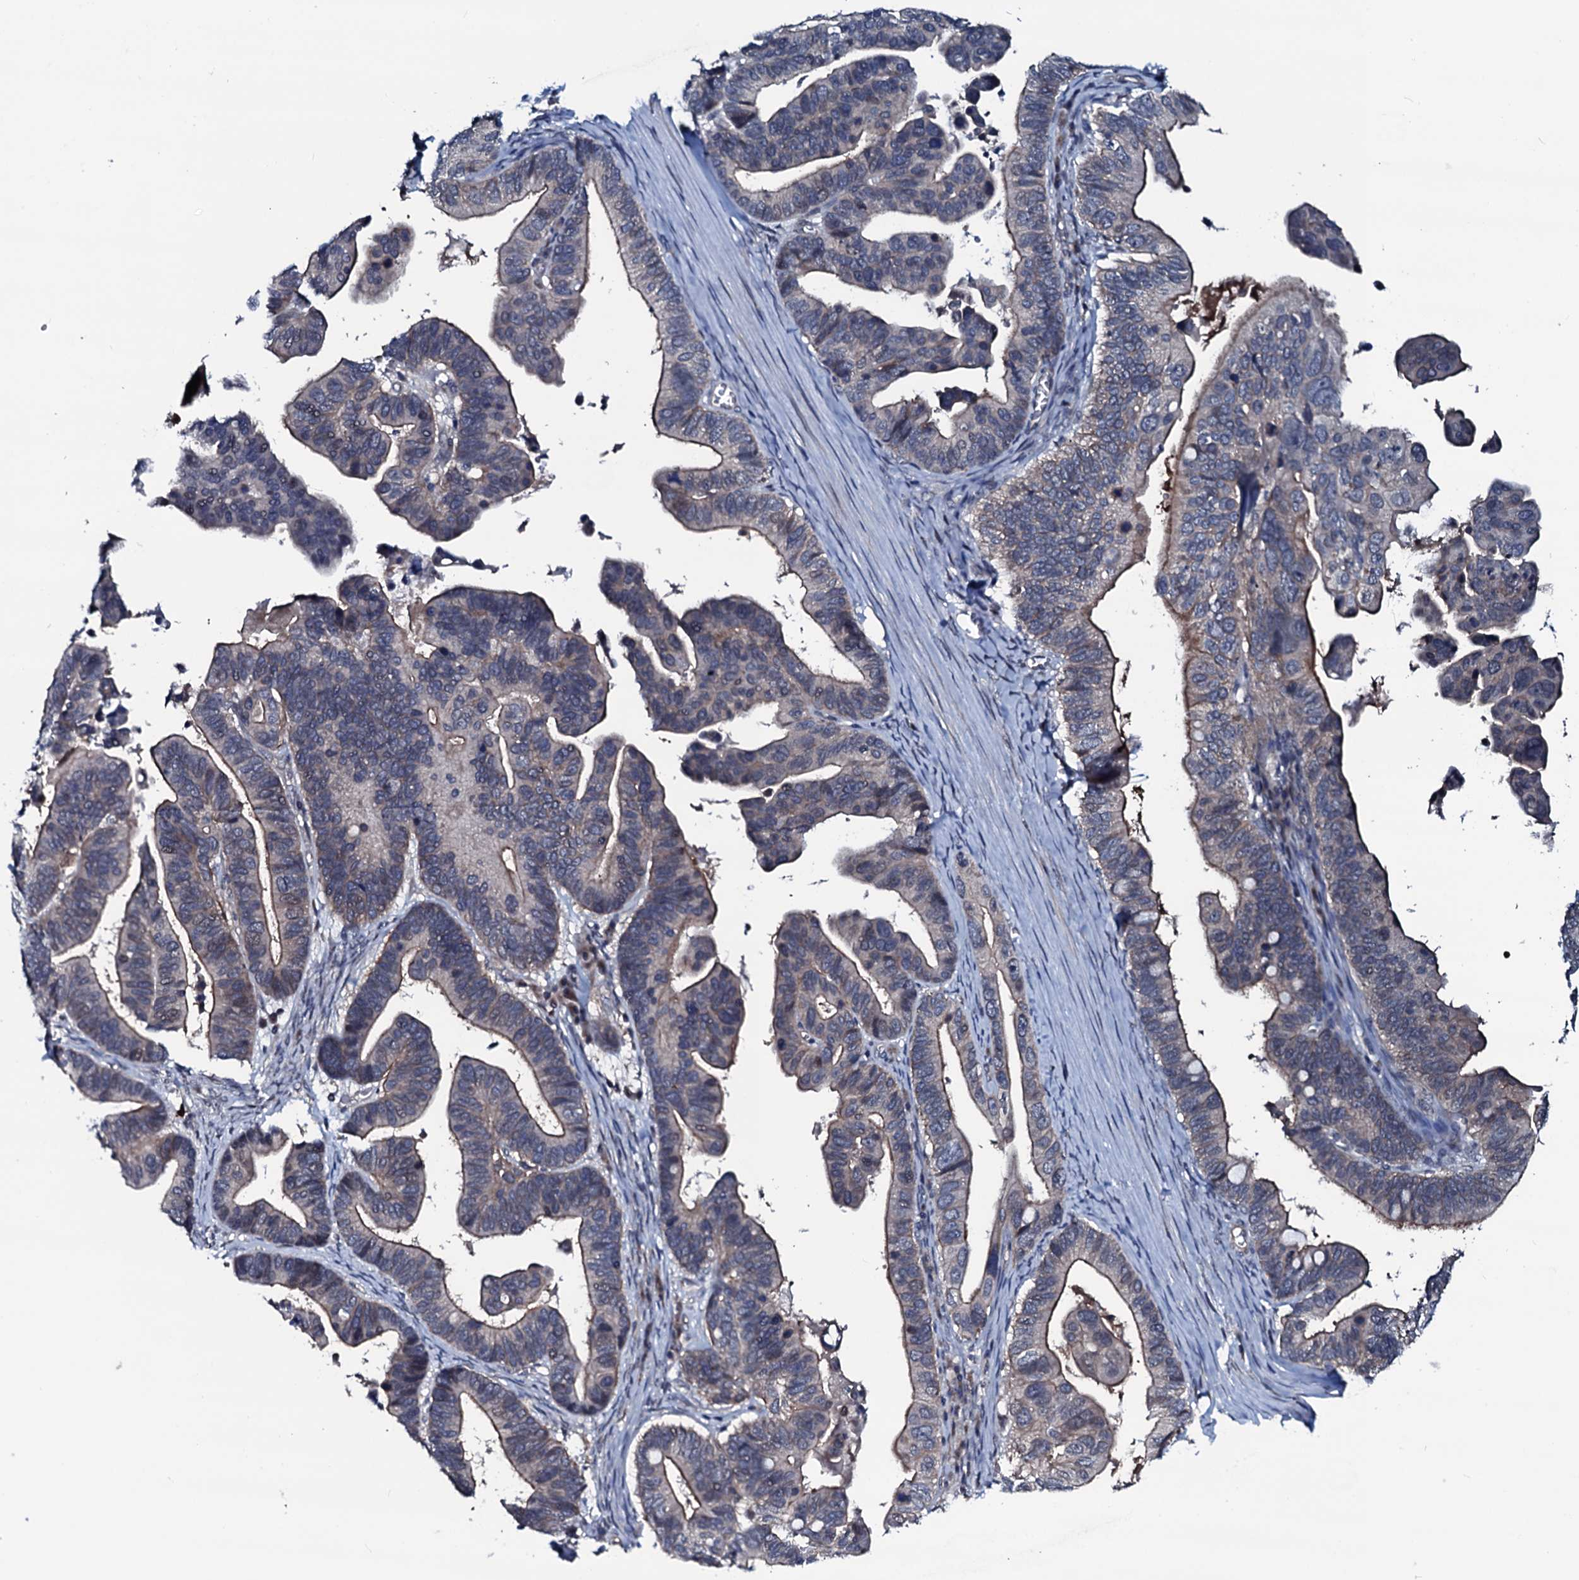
{"staining": {"intensity": "moderate", "quantity": "25%-75%", "location": "cytoplasmic/membranous"}, "tissue": "ovarian cancer", "cell_type": "Tumor cells", "image_type": "cancer", "snomed": [{"axis": "morphology", "description": "Cystadenocarcinoma, serous, NOS"}, {"axis": "topography", "description": "Ovary"}], "caption": "Ovarian cancer stained with a protein marker exhibits moderate staining in tumor cells.", "gene": "OGFOD2", "patient": {"sex": "female", "age": 56}}